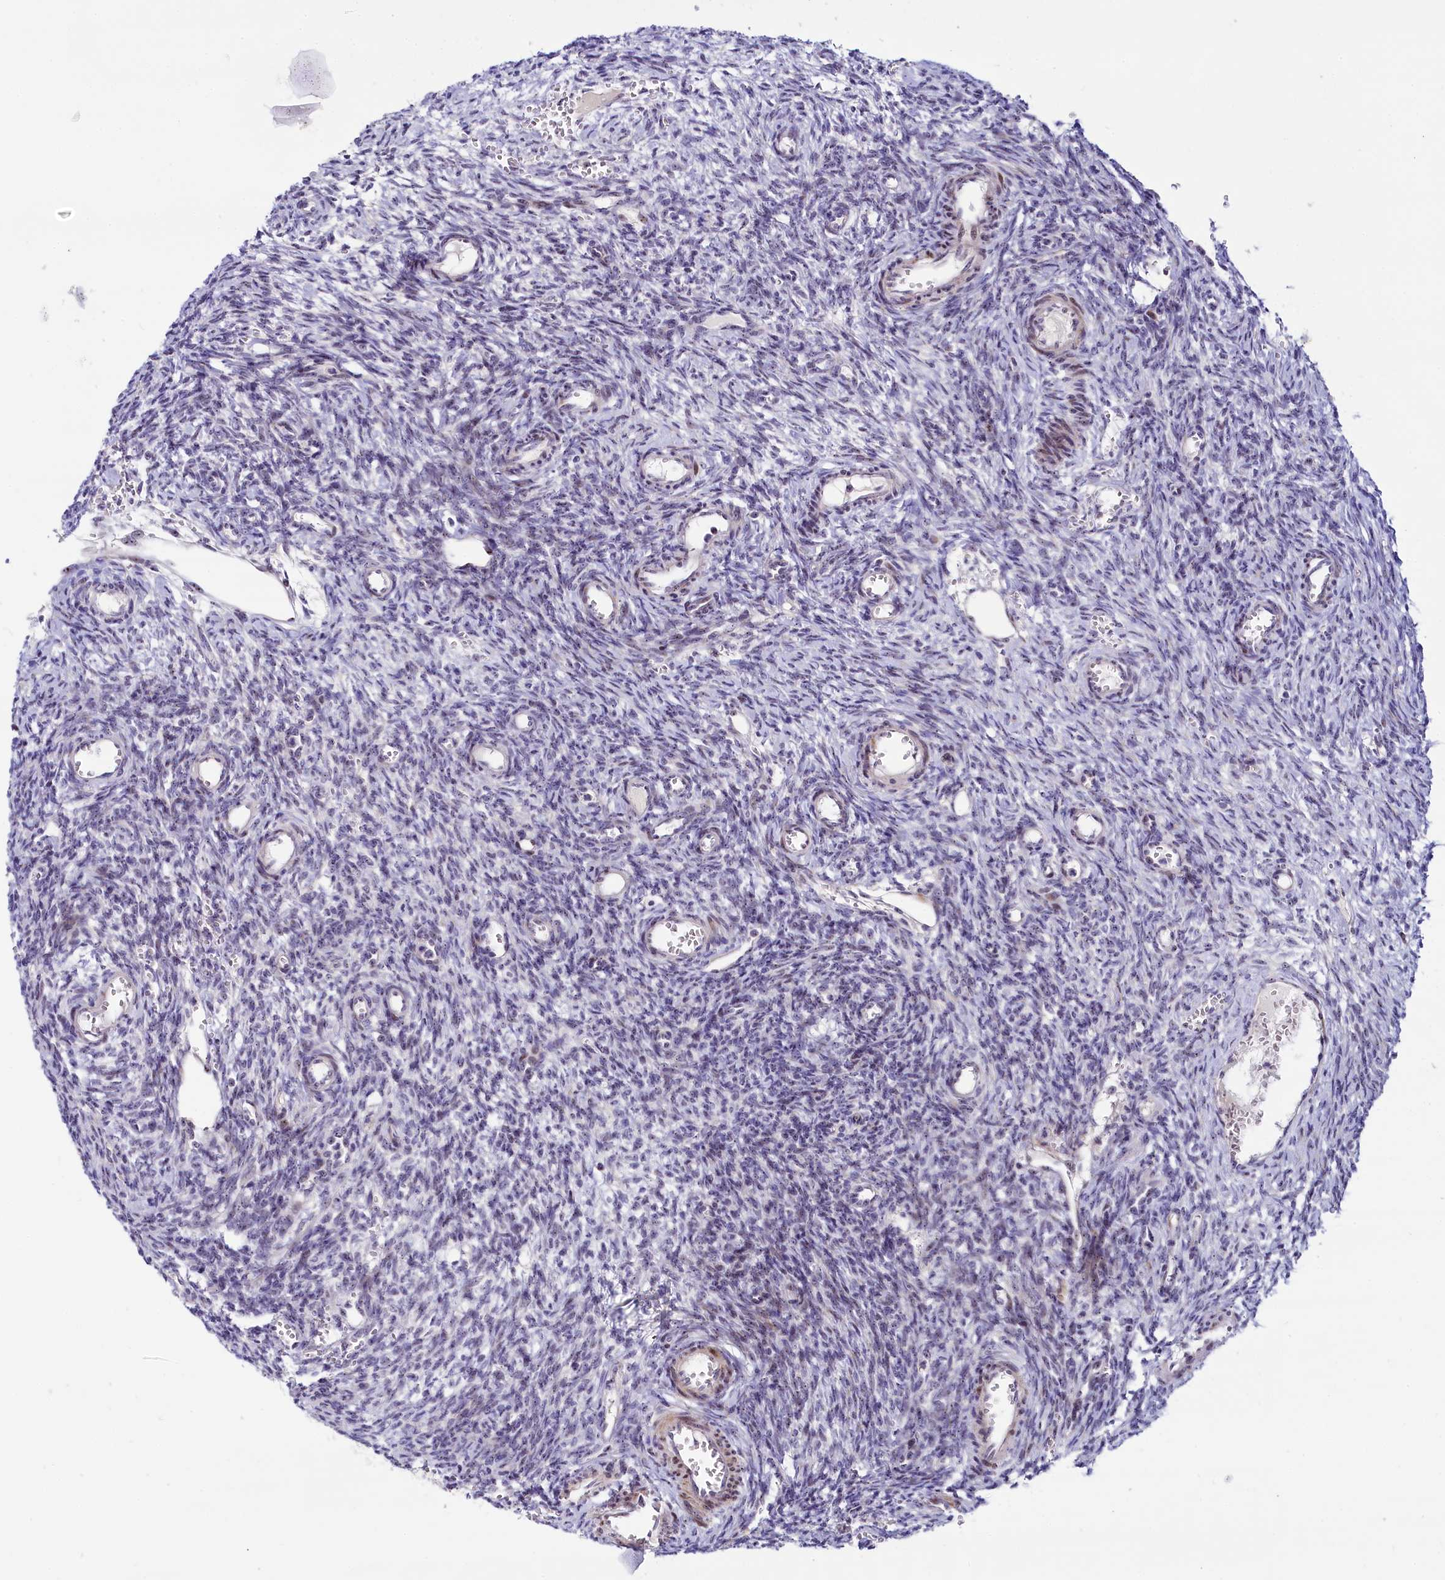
{"staining": {"intensity": "weak", "quantity": "25%-75%", "location": "nuclear"}, "tissue": "ovary", "cell_type": "Ovarian stroma cells", "image_type": "normal", "snomed": [{"axis": "morphology", "description": "Normal tissue, NOS"}, {"axis": "topography", "description": "Ovary"}], "caption": "IHC (DAB (3,3'-diaminobenzidine)) staining of normal human ovary exhibits weak nuclear protein staining in approximately 25%-75% of ovarian stroma cells. Nuclei are stained in blue.", "gene": "TCOF1", "patient": {"sex": "female", "age": 39}}